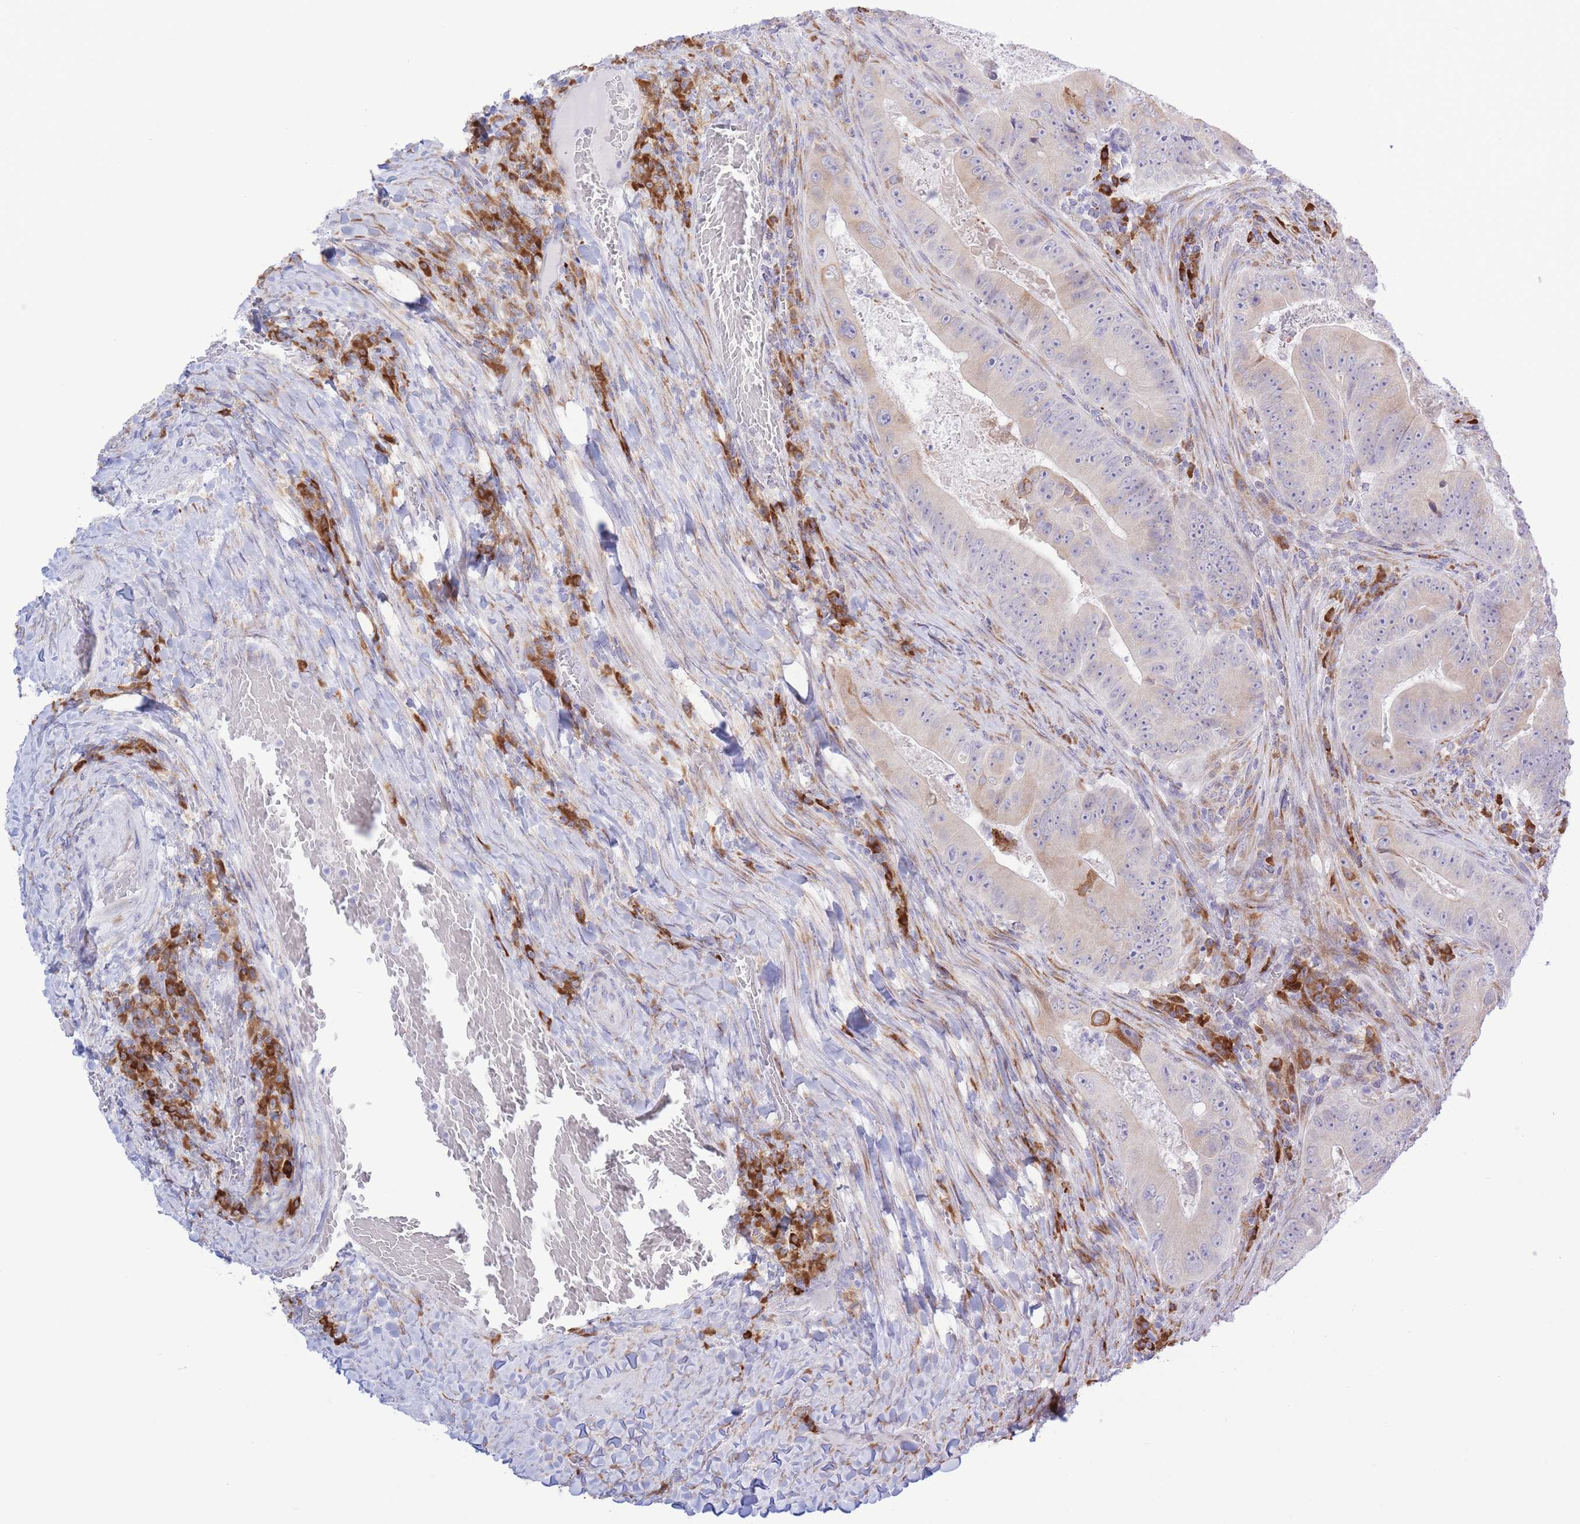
{"staining": {"intensity": "weak", "quantity": "<25%", "location": "cytoplasmic/membranous"}, "tissue": "colorectal cancer", "cell_type": "Tumor cells", "image_type": "cancer", "snomed": [{"axis": "morphology", "description": "Adenocarcinoma, NOS"}, {"axis": "topography", "description": "Colon"}], "caption": "A photomicrograph of human colorectal cancer is negative for staining in tumor cells. (DAB immunohistochemistry, high magnification).", "gene": "MYDGF", "patient": {"sex": "female", "age": 86}}